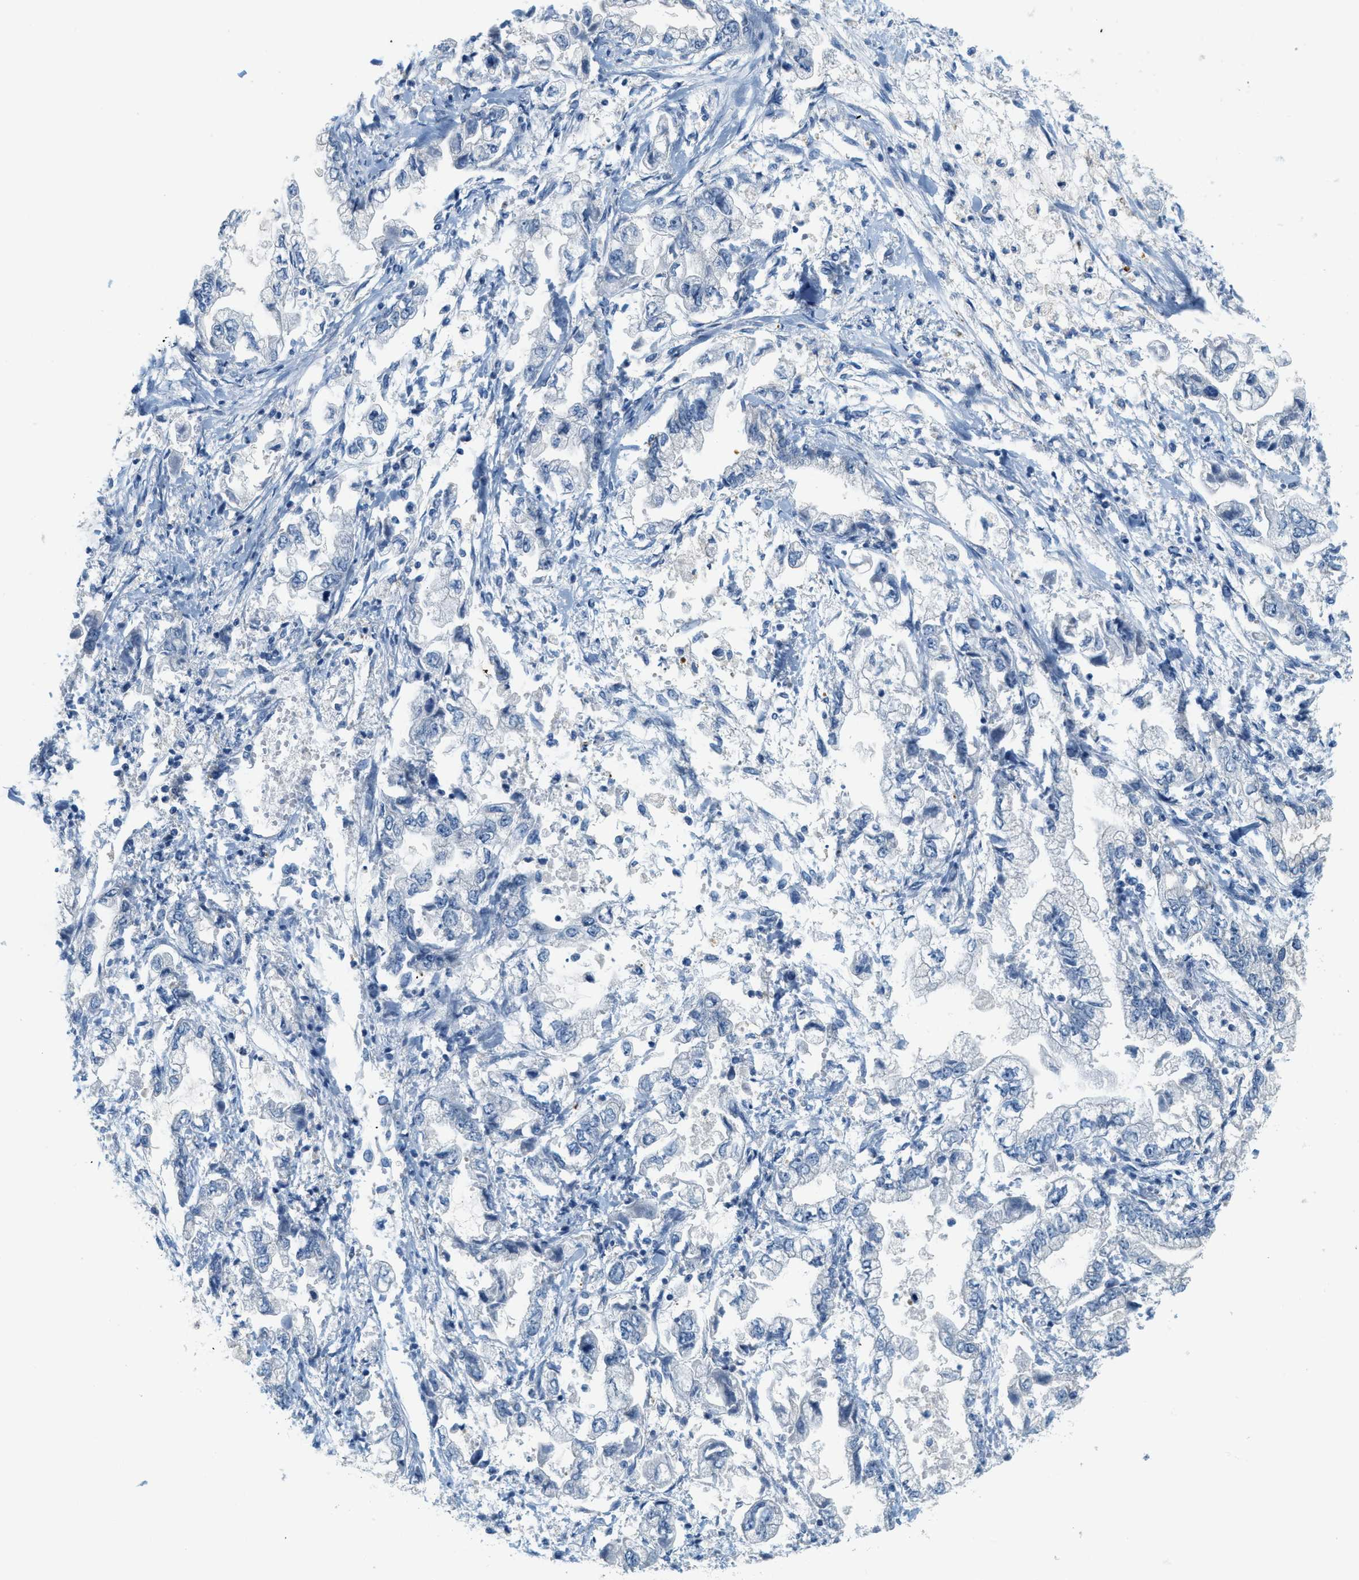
{"staining": {"intensity": "negative", "quantity": "none", "location": "none"}, "tissue": "stomach cancer", "cell_type": "Tumor cells", "image_type": "cancer", "snomed": [{"axis": "morphology", "description": "Normal tissue, NOS"}, {"axis": "morphology", "description": "Adenocarcinoma, NOS"}, {"axis": "topography", "description": "Stomach"}], "caption": "Protein analysis of adenocarcinoma (stomach) exhibits no significant positivity in tumor cells.", "gene": "CYP4X1", "patient": {"sex": "male", "age": 62}}